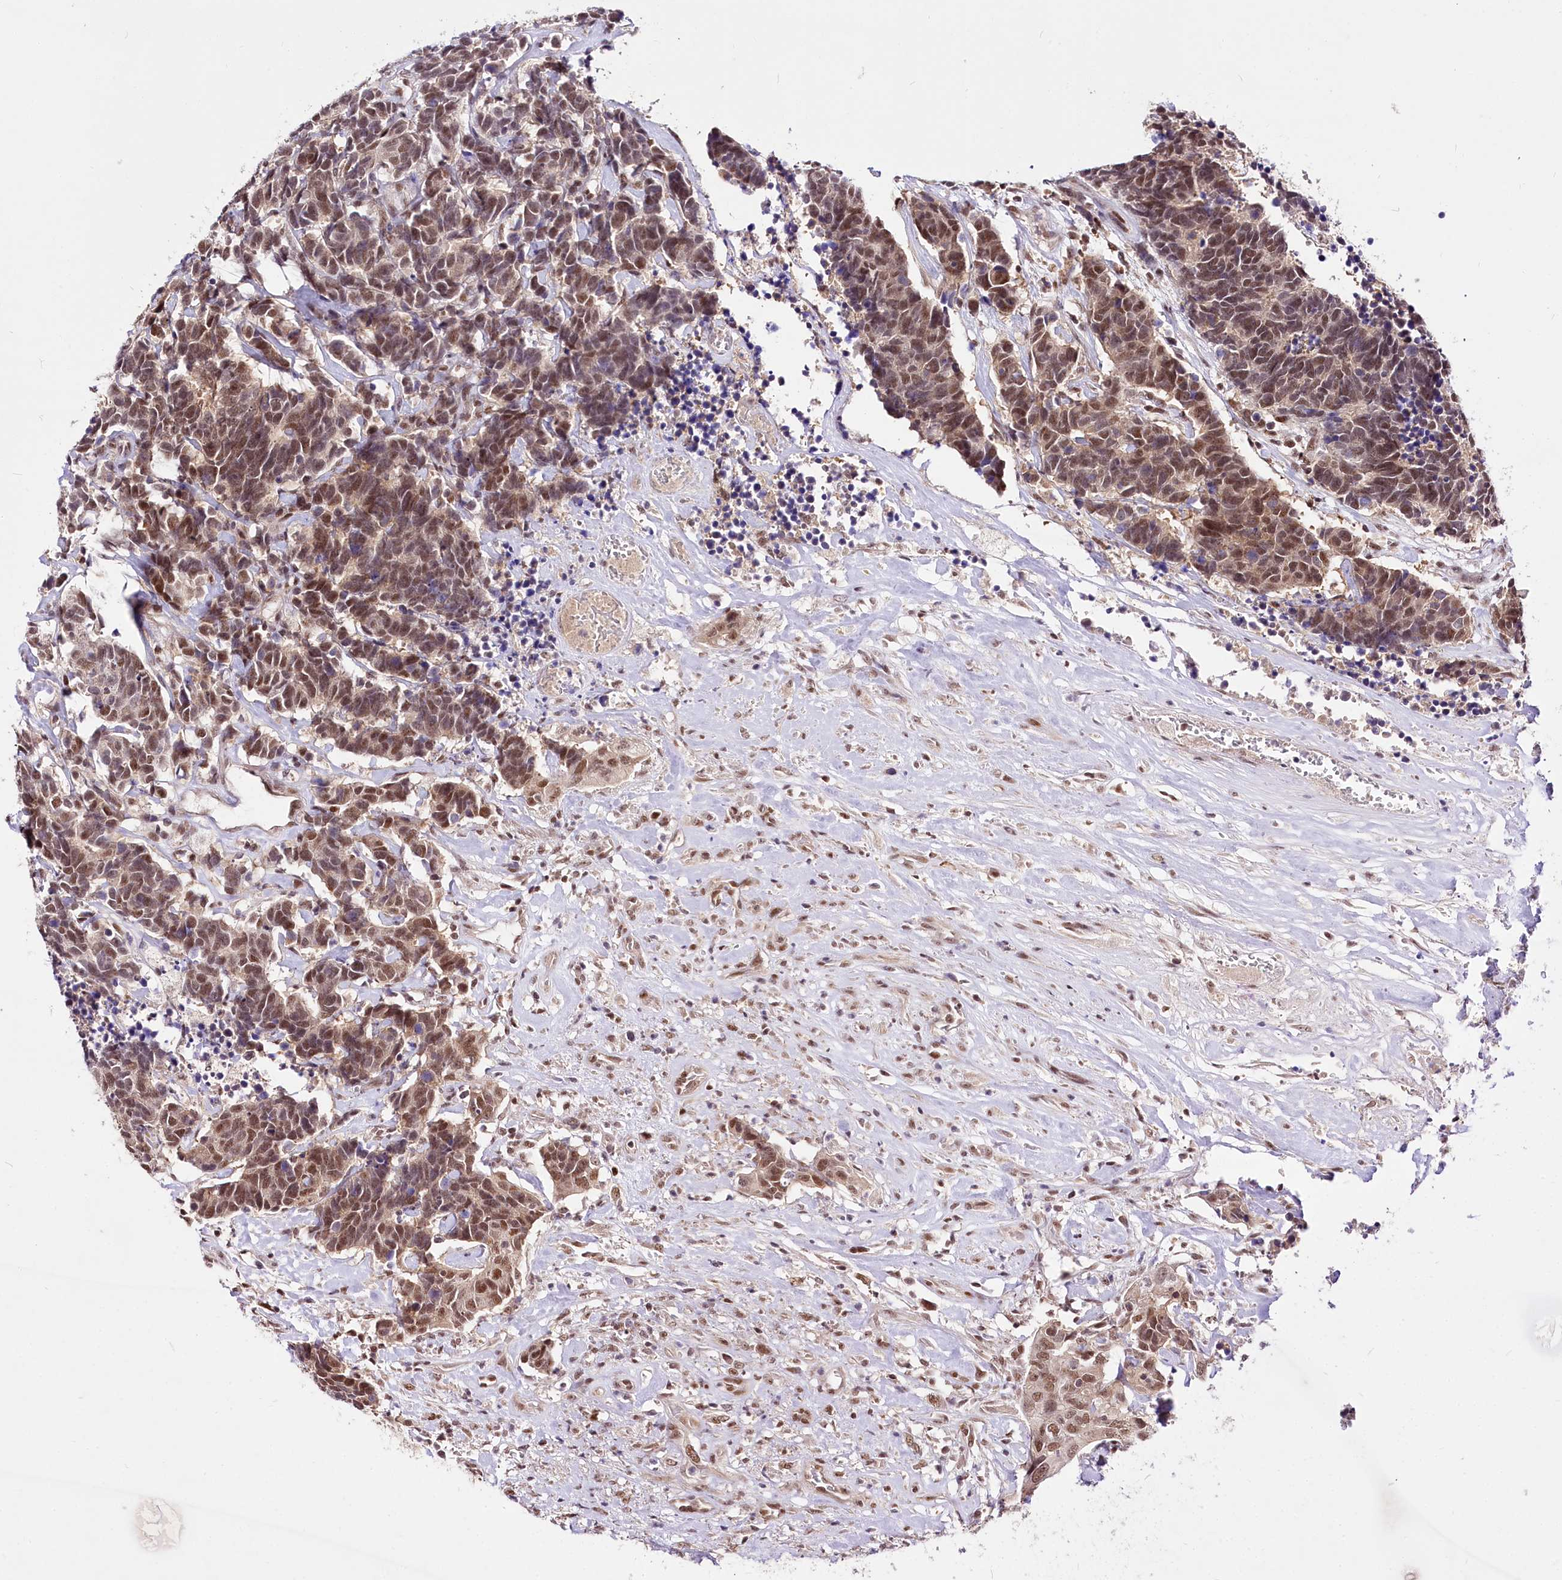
{"staining": {"intensity": "moderate", "quantity": ">75%", "location": "cytoplasmic/membranous,nuclear"}, "tissue": "carcinoid", "cell_type": "Tumor cells", "image_type": "cancer", "snomed": [{"axis": "morphology", "description": "Carcinoma, NOS"}, {"axis": "morphology", "description": "Carcinoid, malignant, NOS"}, {"axis": "topography", "description": "Urinary bladder"}], "caption": "IHC of human carcinoid reveals medium levels of moderate cytoplasmic/membranous and nuclear positivity in about >75% of tumor cells.", "gene": "POLA2", "patient": {"sex": "male", "age": 57}}